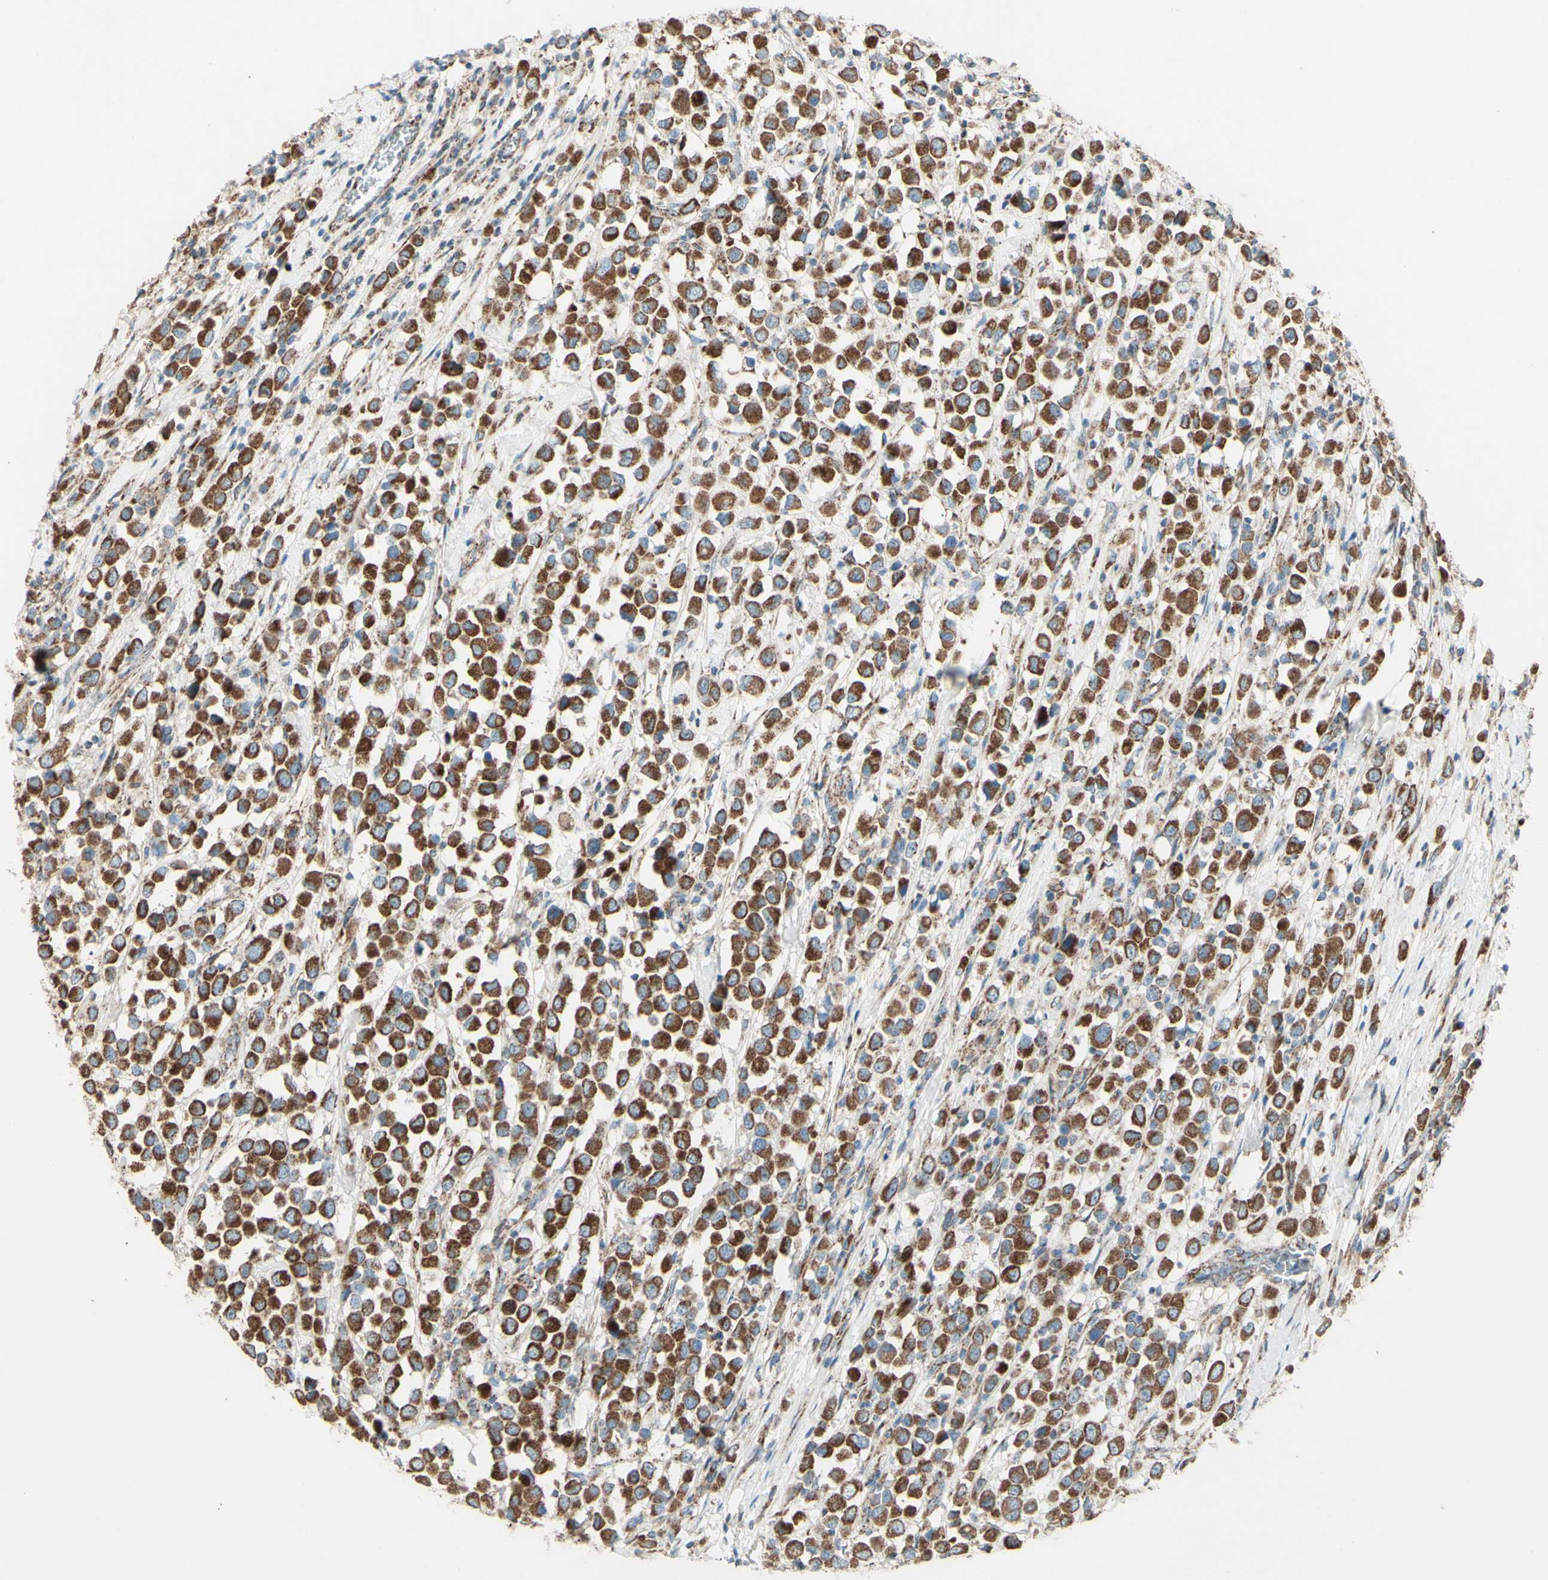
{"staining": {"intensity": "strong", "quantity": ">75%", "location": "cytoplasmic/membranous"}, "tissue": "breast cancer", "cell_type": "Tumor cells", "image_type": "cancer", "snomed": [{"axis": "morphology", "description": "Duct carcinoma"}, {"axis": "topography", "description": "Breast"}], "caption": "The immunohistochemical stain highlights strong cytoplasmic/membranous staining in tumor cells of intraductal carcinoma (breast) tissue.", "gene": "RHOT1", "patient": {"sex": "female", "age": 61}}